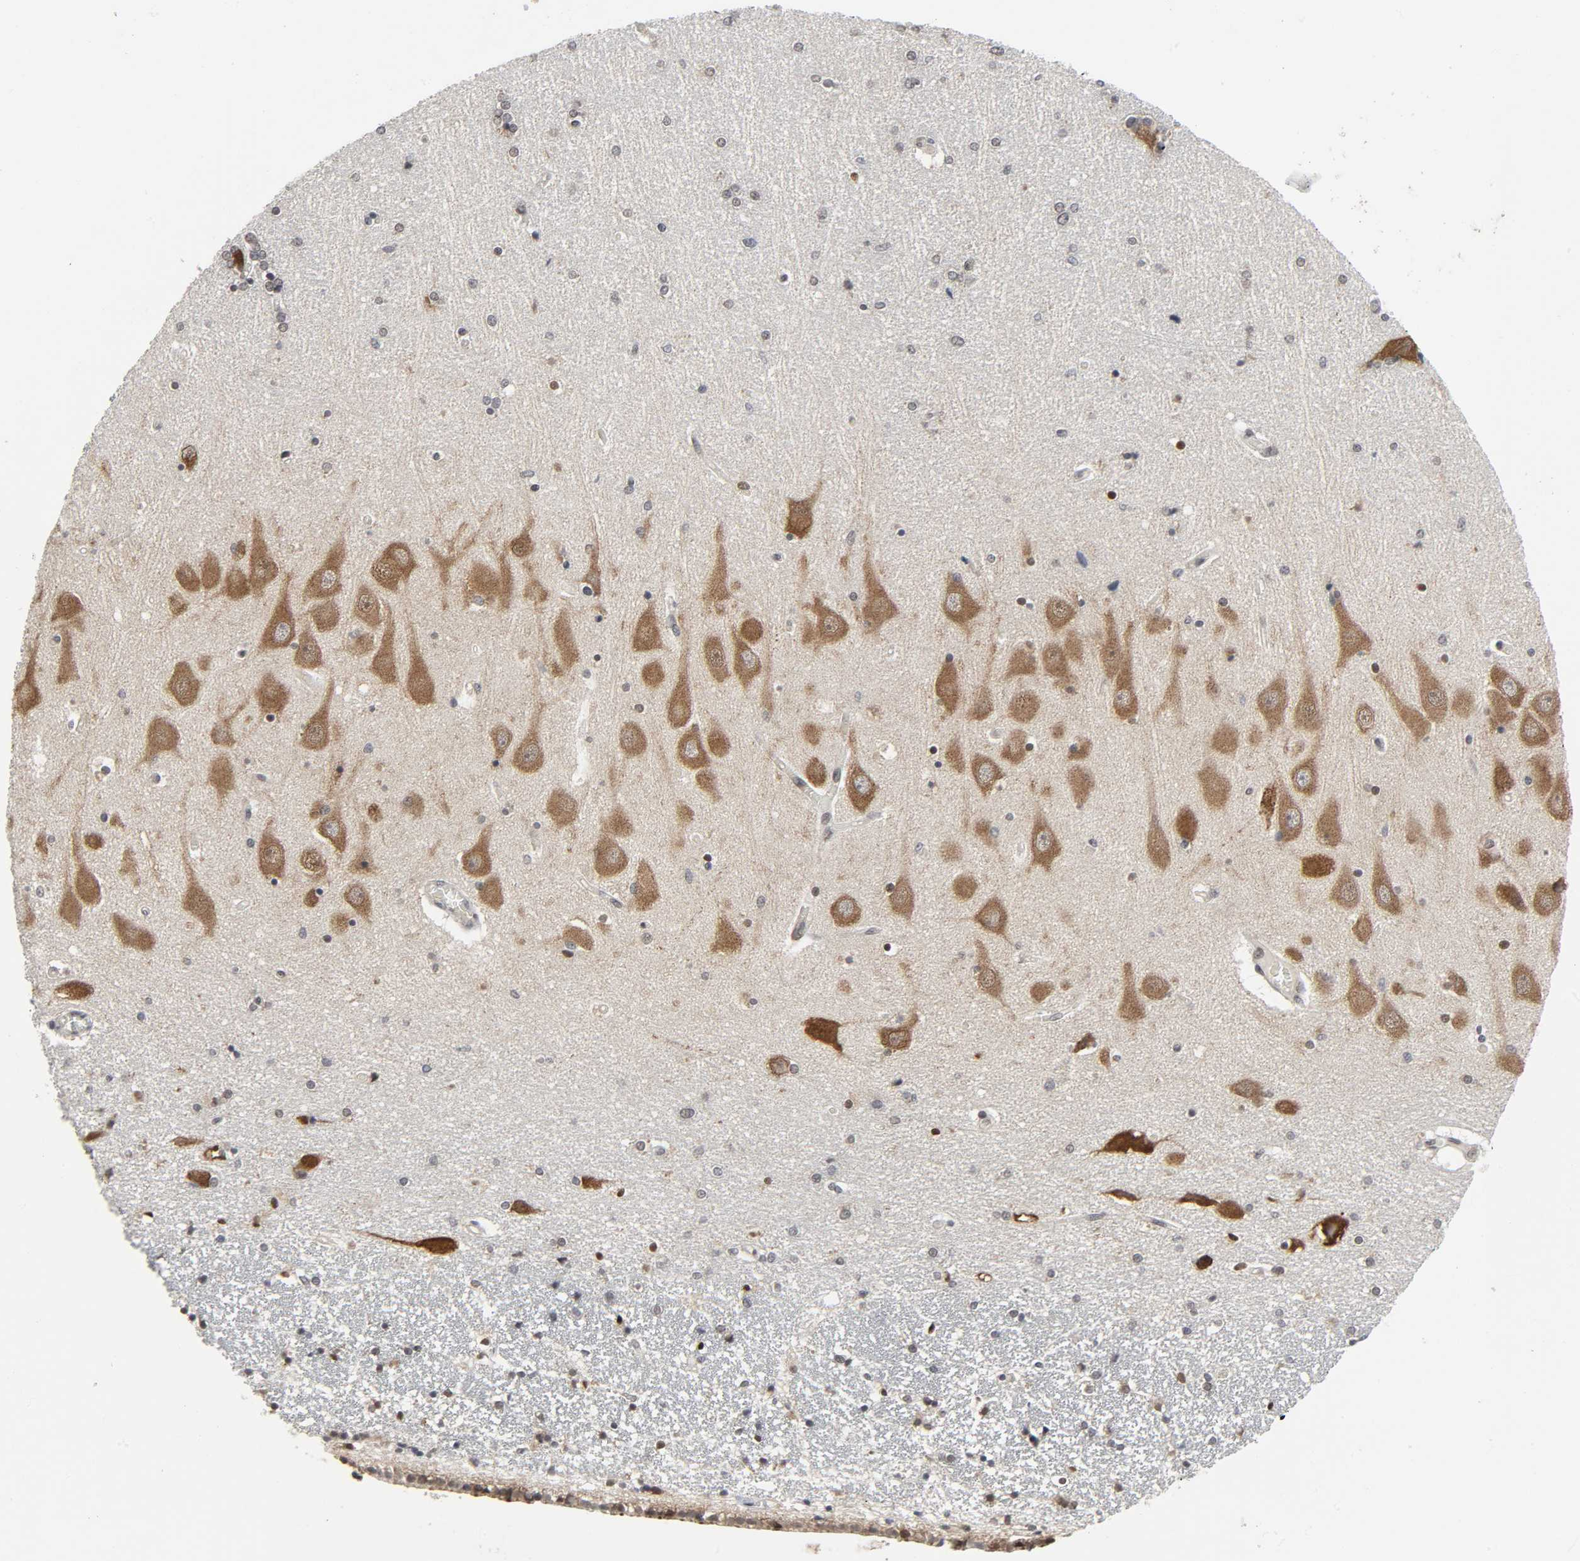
{"staining": {"intensity": "negative", "quantity": "none", "location": "none"}, "tissue": "hippocampus", "cell_type": "Glial cells", "image_type": "normal", "snomed": [{"axis": "morphology", "description": "Normal tissue, NOS"}, {"axis": "topography", "description": "Hippocampus"}], "caption": "The histopathology image reveals no significant positivity in glial cells of hippocampus. (Brightfield microscopy of DAB immunohistochemistry at high magnification).", "gene": "MUC1", "patient": {"sex": "female", "age": 54}}